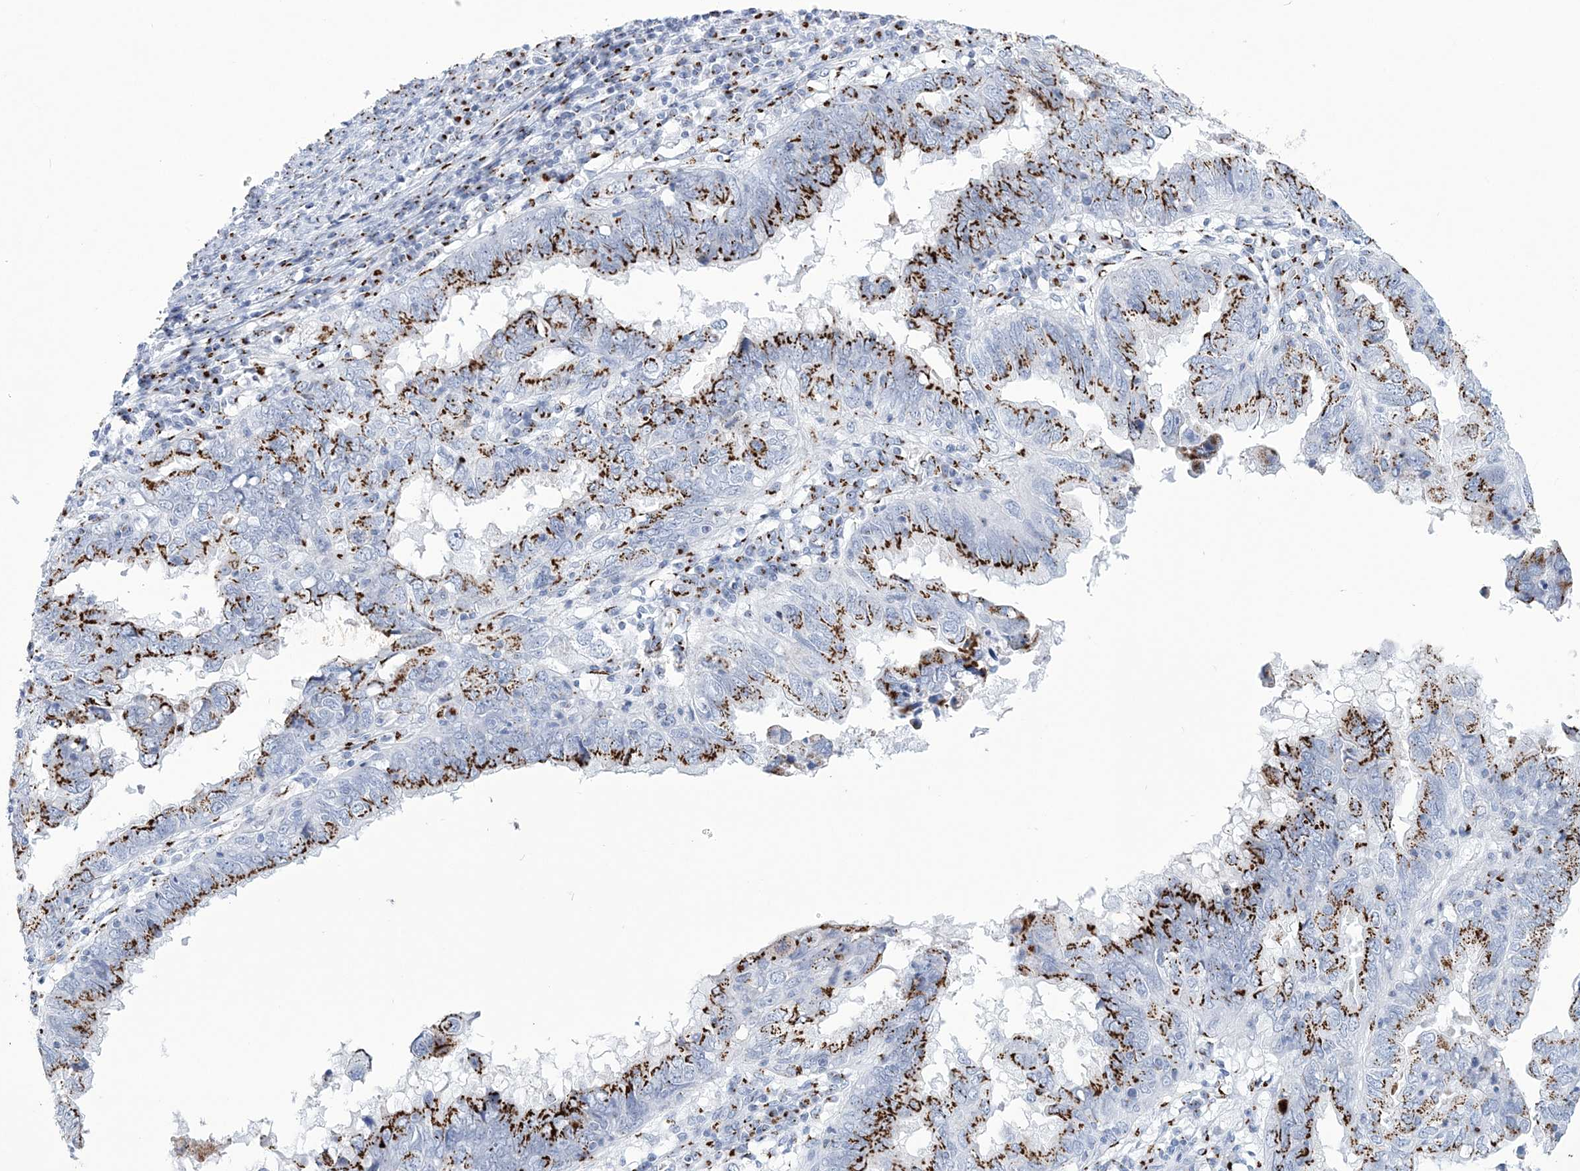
{"staining": {"intensity": "strong", "quantity": ">75%", "location": "cytoplasmic/membranous"}, "tissue": "endometrial cancer", "cell_type": "Tumor cells", "image_type": "cancer", "snomed": [{"axis": "morphology", "description": "Adenocarcinoma, NOS"}, {"axis": "topography", "description": "Uterus"}], "caption": "Immunohistochemistry (IHC) histopathology image of adenocarcinoma (endometrial) stained for a protein (brown), which shows high levels of strong cytoplasmic/membranous staining in approximately >75% of tumor cells.", "gene": "SLX9", "patient": {"sex": "female", "age": 77}}